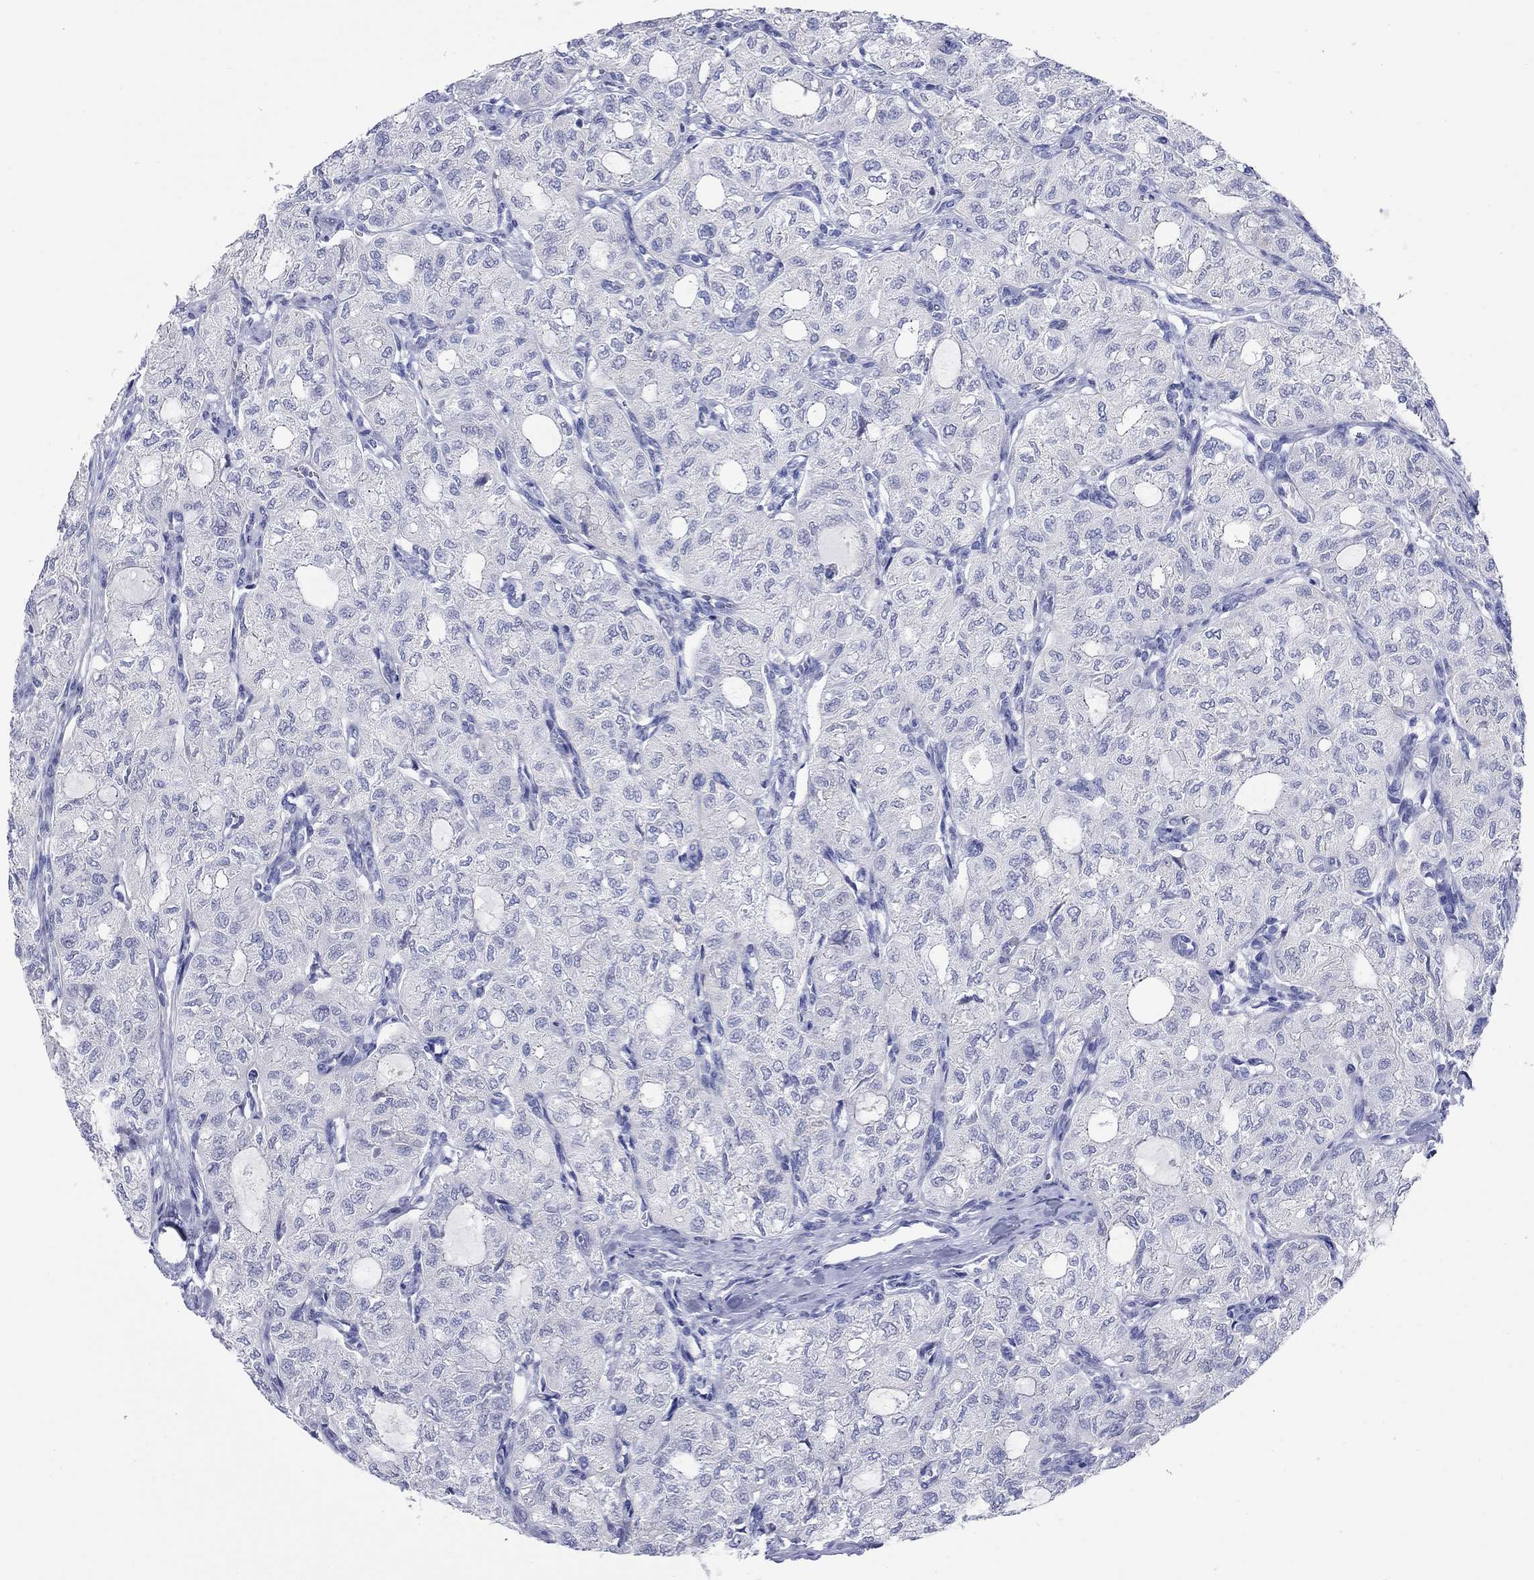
{"staining": {"intensity": "negative", "quantity": "none", "location": "none"}, "tissue": "thyroid cancer", "cell_type": "Tumor cells", "image_type": "cancer", "snomed": [{"axis": "morphology", "description": "Follicular adenoma carcinoma, NOS"}, {"axis": "topography", "description": "Thyroid gland"}], "caption": "Tumor cells are negative for brown protein staining in follicular adenoma carcinoma (thyroid).", "gene": "SPATA9", "patient": {"sex": "male", "age": 75}}